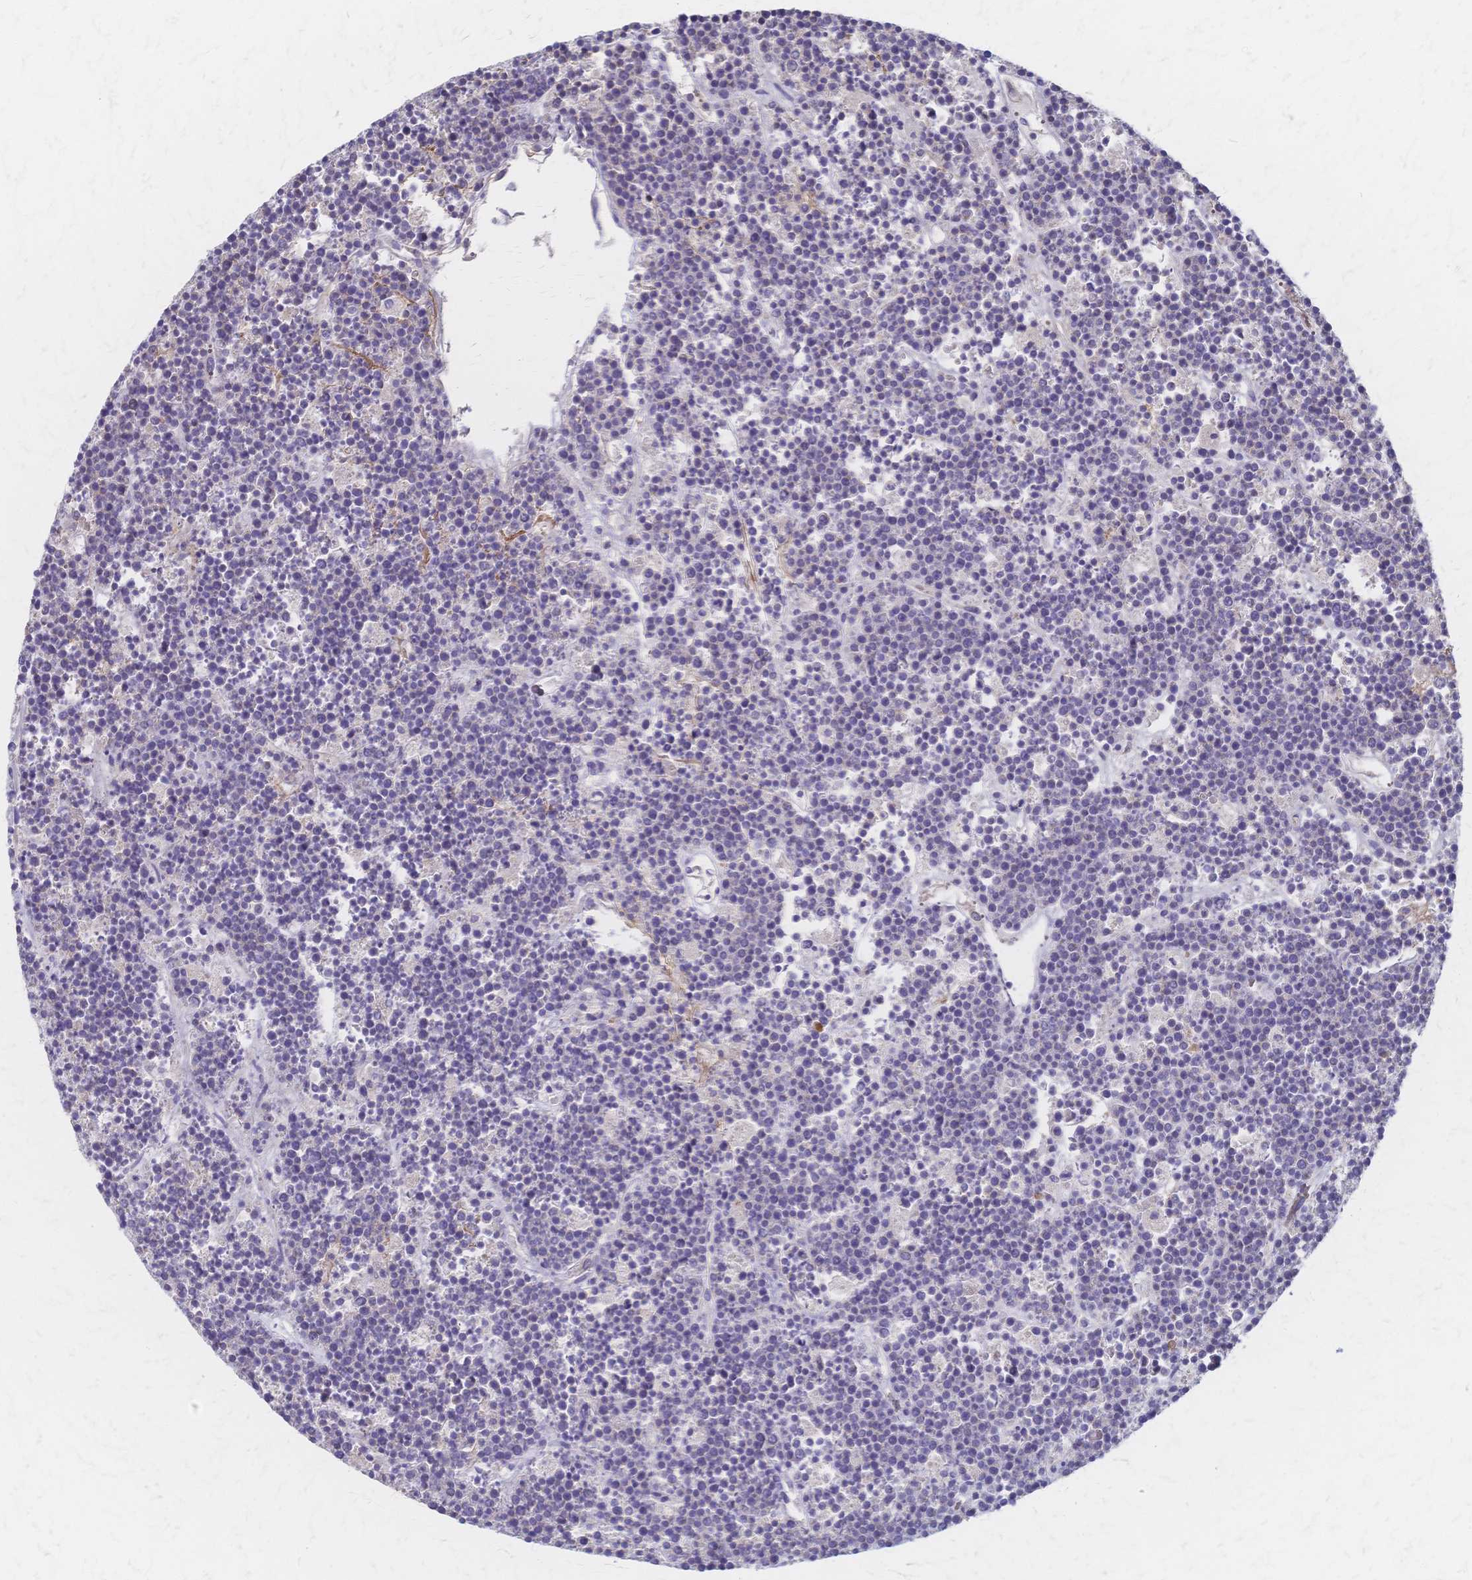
{"staining": {"intensity": "negative", "quantity": "none", "location": "none"}, "tissue": "lymphoma", "cell_type": "Tumor cells", "image_type": "cancer", "snomed": [{"axis": "morphology", "description": "Malignant lymphoma, non-Hodgkin's type, High grade"}, {"axis": "topography", "description": "Ovary"}], "caption": "The IHC histopathology image has no significant expression in tumor cells of lymphoma tissue.", "gene": "CYB5A", "patient": {"sex": "female", "age": 56}}